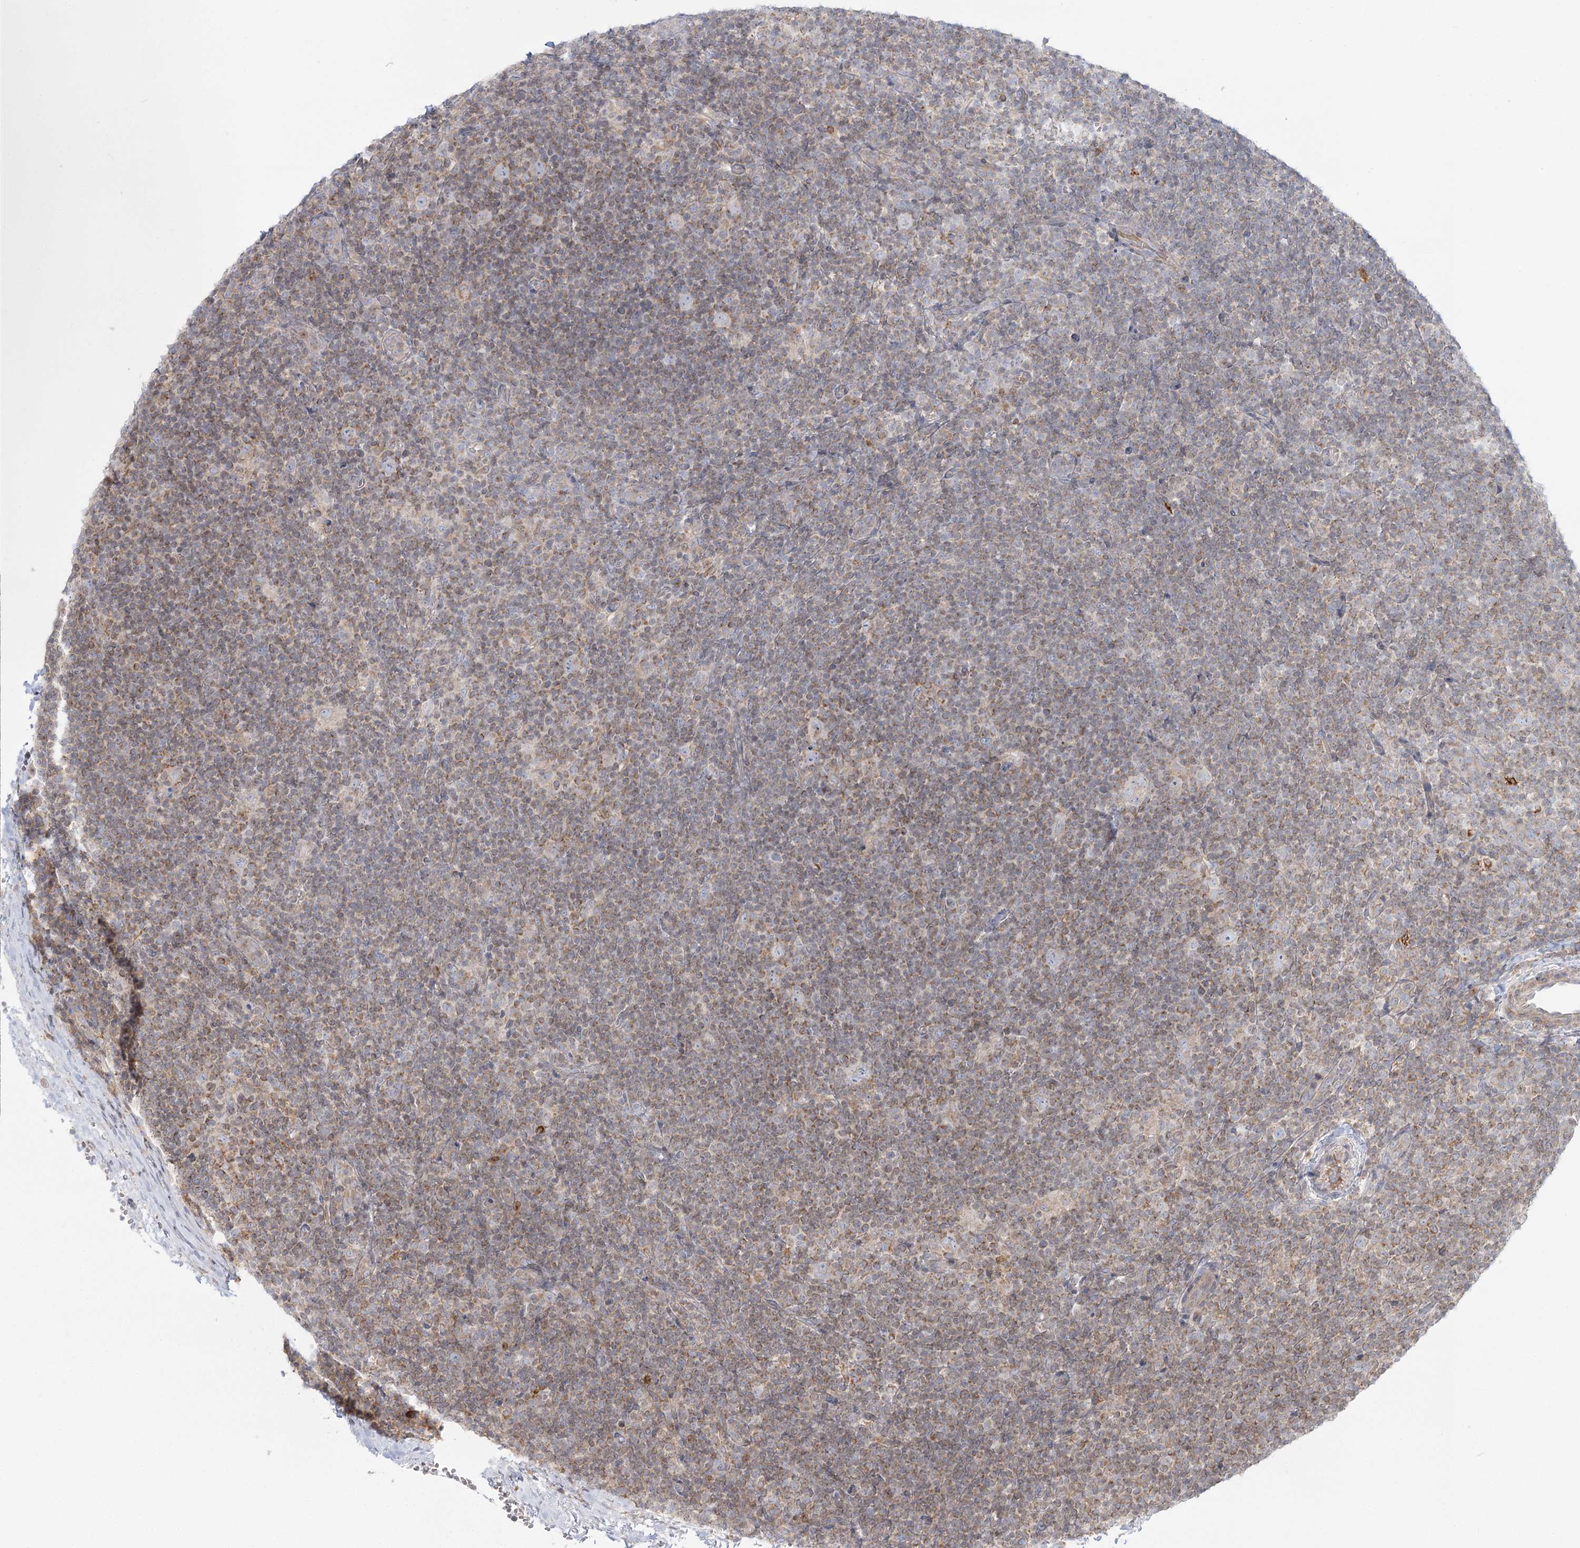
{"staining": {"intensity": "negative", "quantity": "none", "location": "none"}, "tissue": "lymphoma", "cell_type": "Tumor cells", "image_type": "cancer", "snomed": [{"axis": "morphology", "description": "Hodgkin's disease, NOS"}, {"axis": "topography", "description": "Lymph node"}], "caption": "Lymphoma was stained to show a protein in brown. There is no significant staining in tumor cells.", "gene": "MTMR3", "patient": {"sex": "female", "age": 57}}